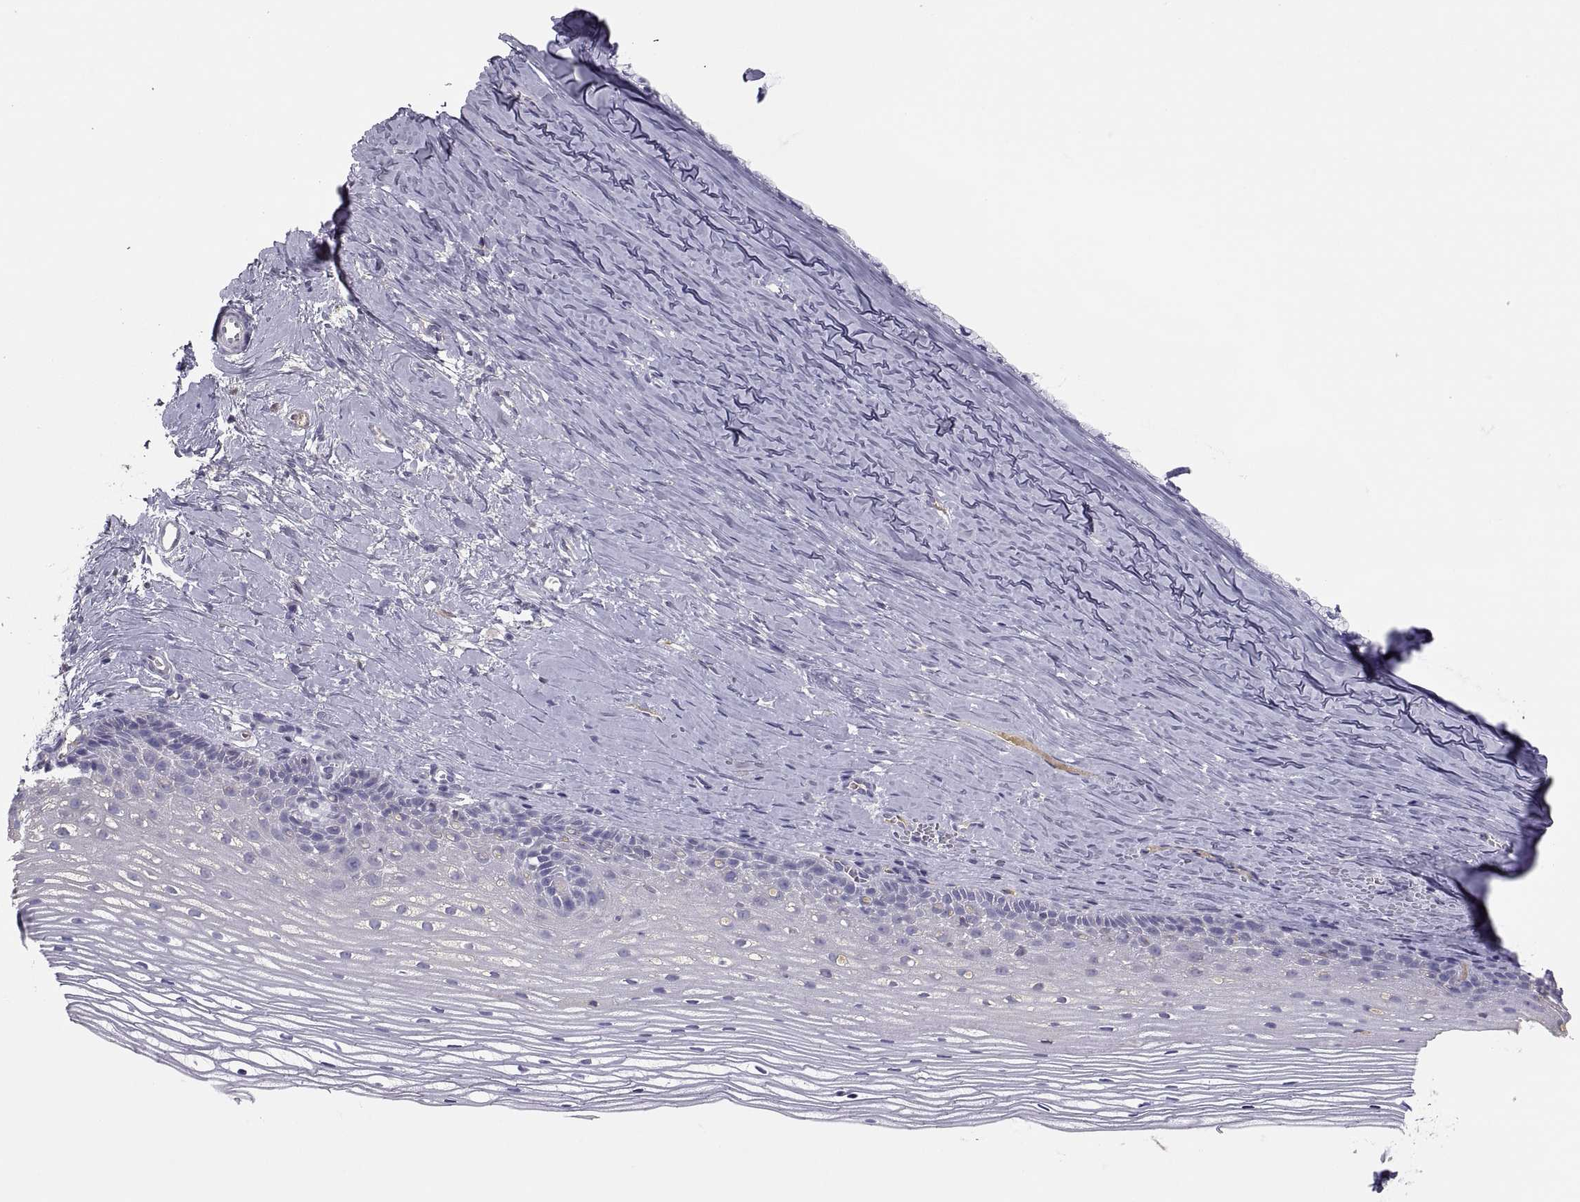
{"staining": {"intensity": "negative", "quantity": "none", "location": "none"}, "tissue": "cervix", "cell_type": "Squamous epithelial cells", "image_type": "normal", "snomed": [{"axis": "morphology", "description": "Normal tissue, NOS"}, {"axis": "topography", "description": "Cervix"}], "caption": "Immunohistochemical staining of normal human cervix shows no significant expression in squamous epithelial cells.", "gene": "MAGEB2", "patient": {"sex": "female", "age": 40}}